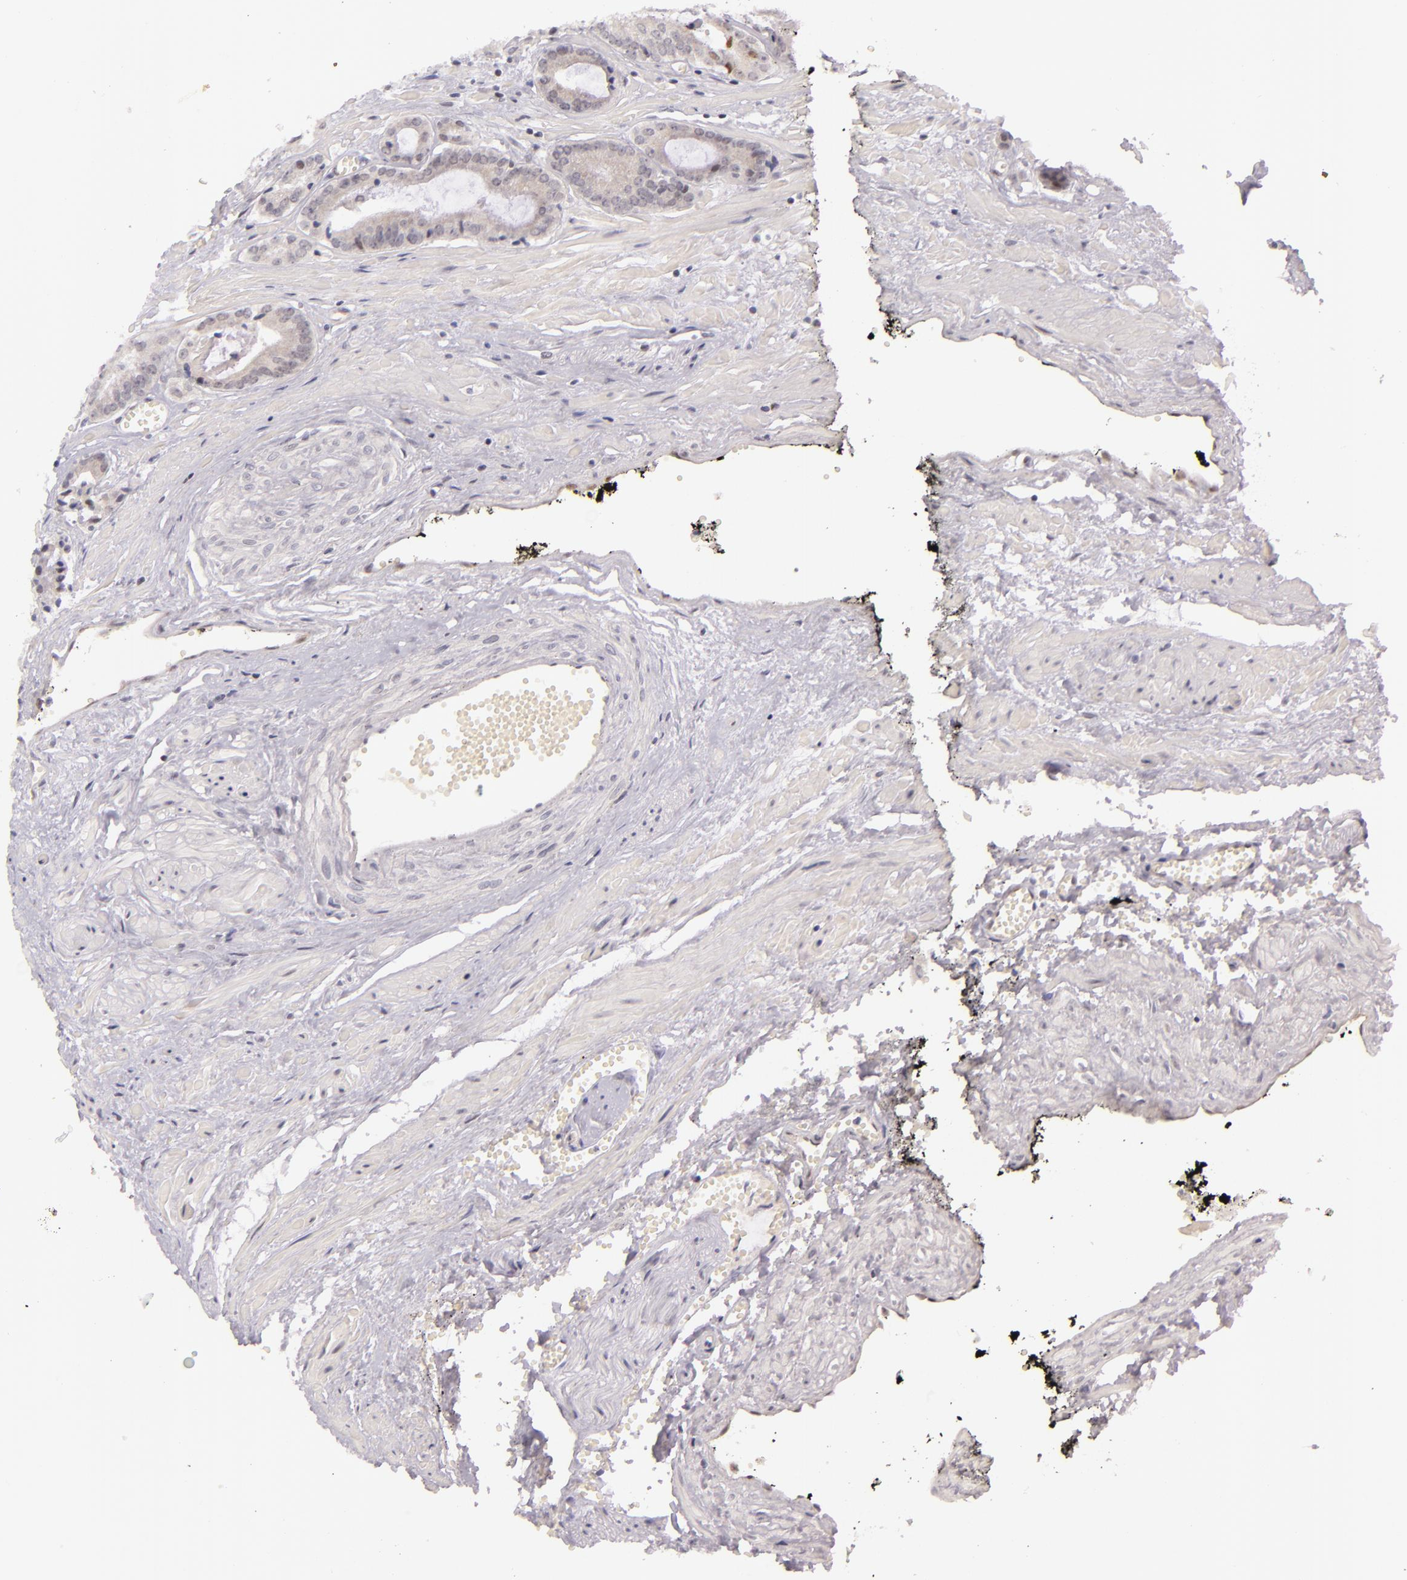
{"staining": {"intensity": "negative", "quantity": "none", "location": "none"}, "tissue": "prostate cancer", "cell_type": "Tumor cells", "image_type": "cancer", "snomed": [{"axis": "morphology", "description": "Adenocarcinoma, High grade"}, {"axis": "topography", "description": "Prostate"}], "caption": "There is no significant staining in tumor cells of high-grade adenocarcinoma (prostate).", "gene": "BCL3", "patient": {"sex": "male", "age": 56}}